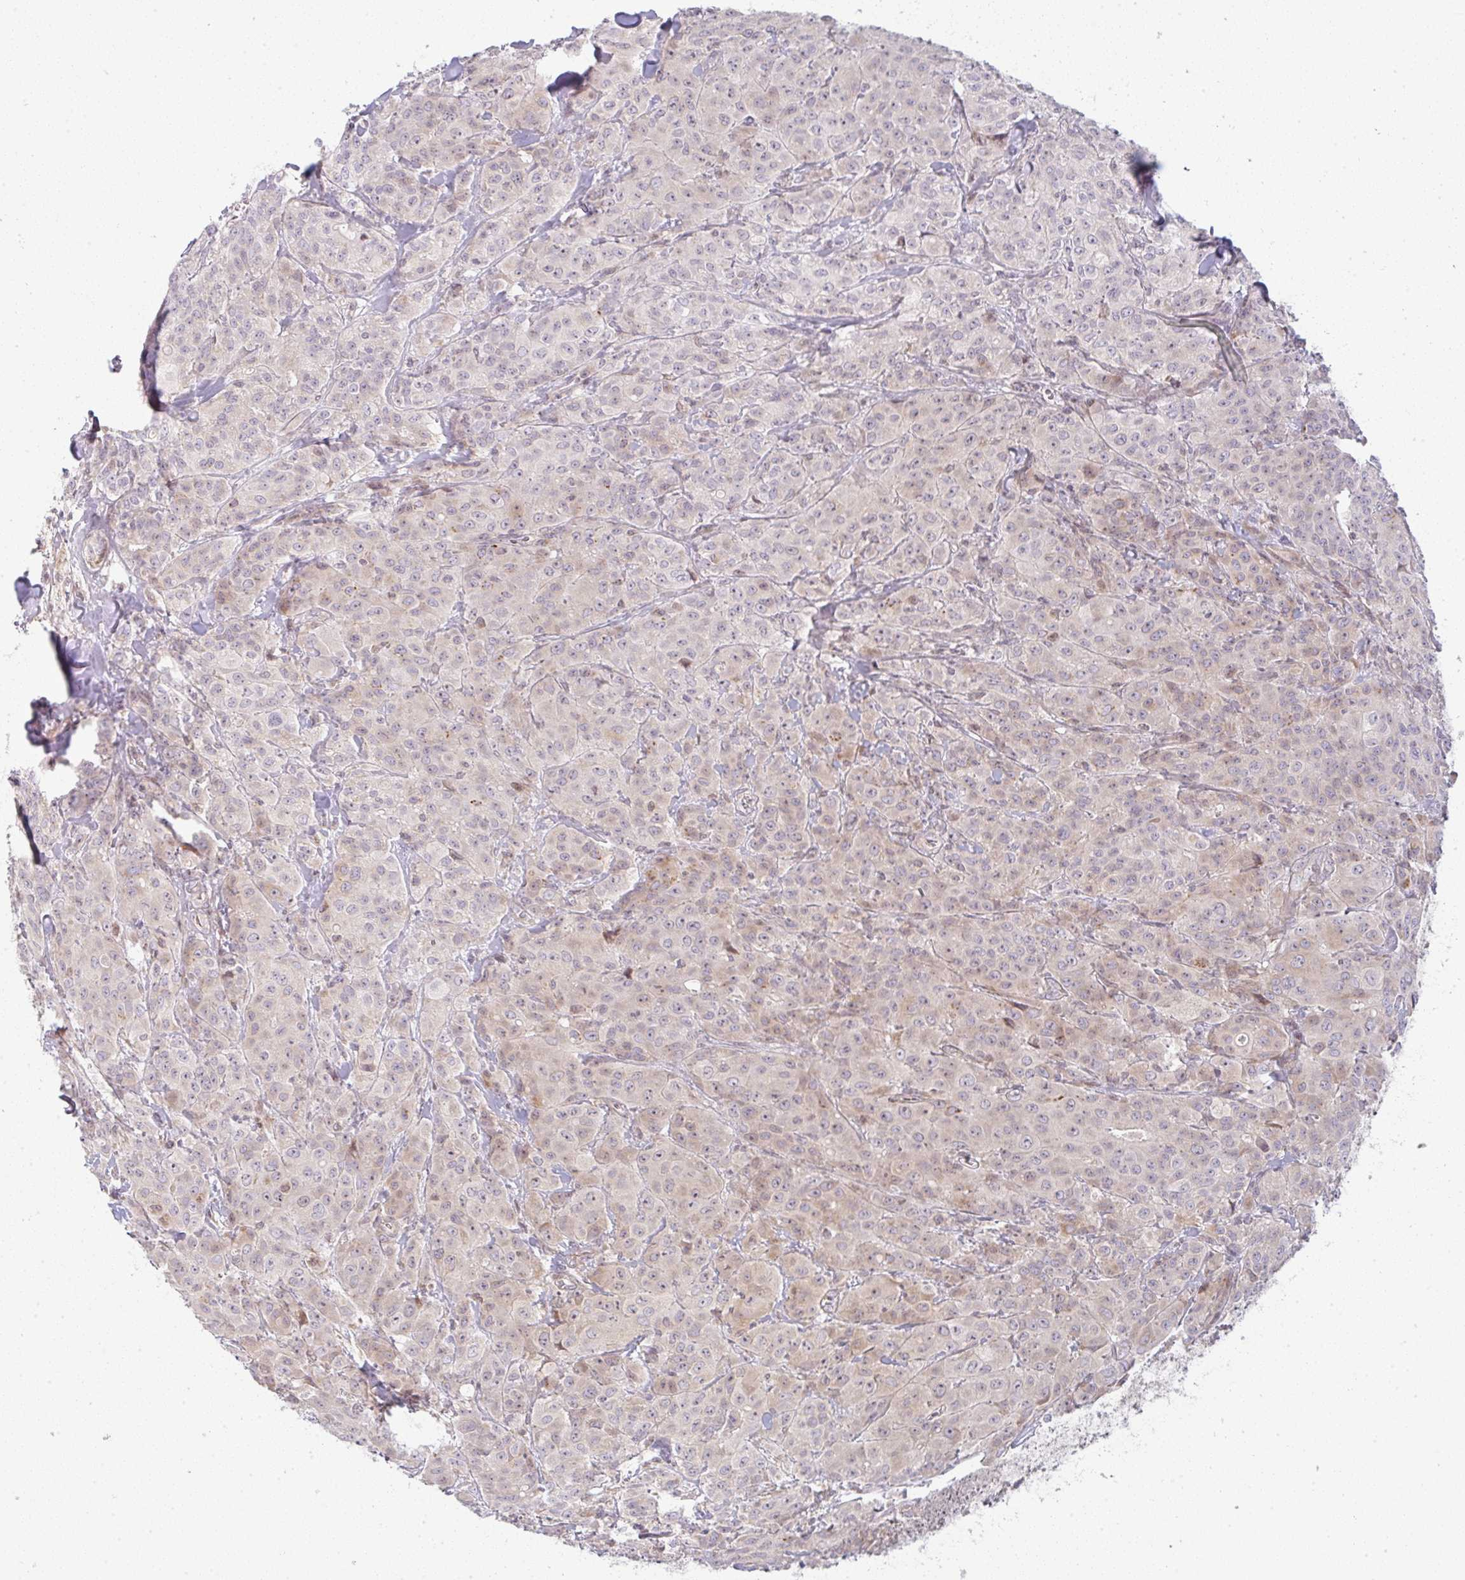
{"staining": {"intensity": "weak", "quantity": "25%-75%", "location": "nuclear"}, "tissue": "breast cancer", "cell_type": "Tumor cells", "image_type": "cancer", "snomed": [{"axis": "morphology", "description": "Normal tissue, NOS"}, {"axis": "morphology", "description": "Duct carcinoma"}, {"axis": "topography", "description": "Breast"}], "caption": "This photomicrograph shows breast cancer (intraductal carcinoma) stained with immunohistochemistry to label a protein in brown. The nuclear of tumor cells show weak positivity for the protein. Nuclei are counter-stained blue.", "gene": "MOB1A", "patient": {"sex": "female", "age": 43}}